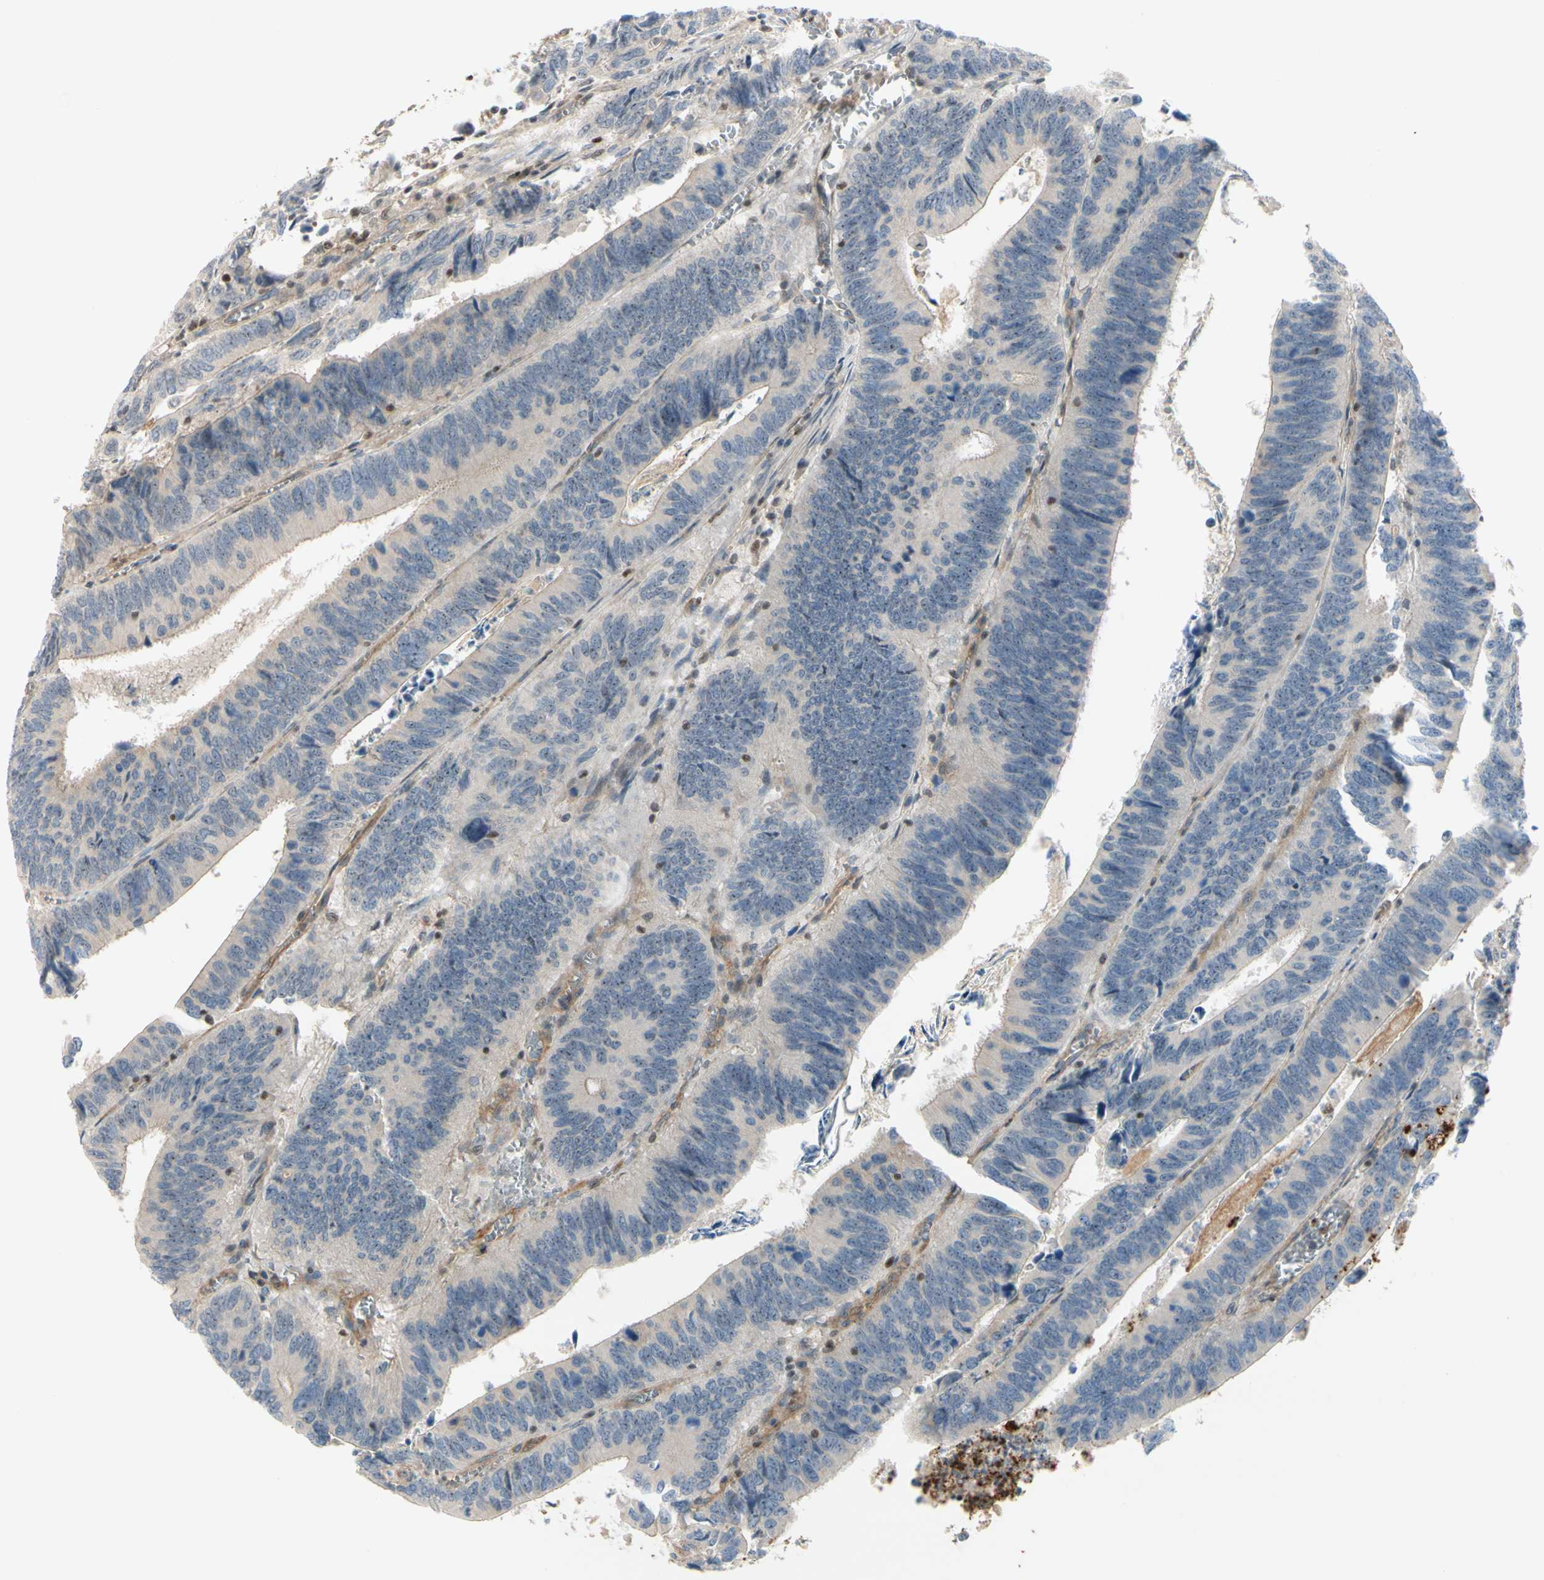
{"staining": {"intensity": "negative", "quantity": "none", "location": "none"}, "tissue": "colorectal cancer", "cell_type": "Tumor cells", "image_type": "cancer", "snomed": [{"axis": "morphology", "description": "Adenocarcinoma, NOS"}, {"axis": "topography", "description": "Colon"}], "caption": "Tumor cells show no significant expression in adenocarcinoma (colorectal).", "gene": "NFYA", "patient": {"sex": "male", "age": 72}}